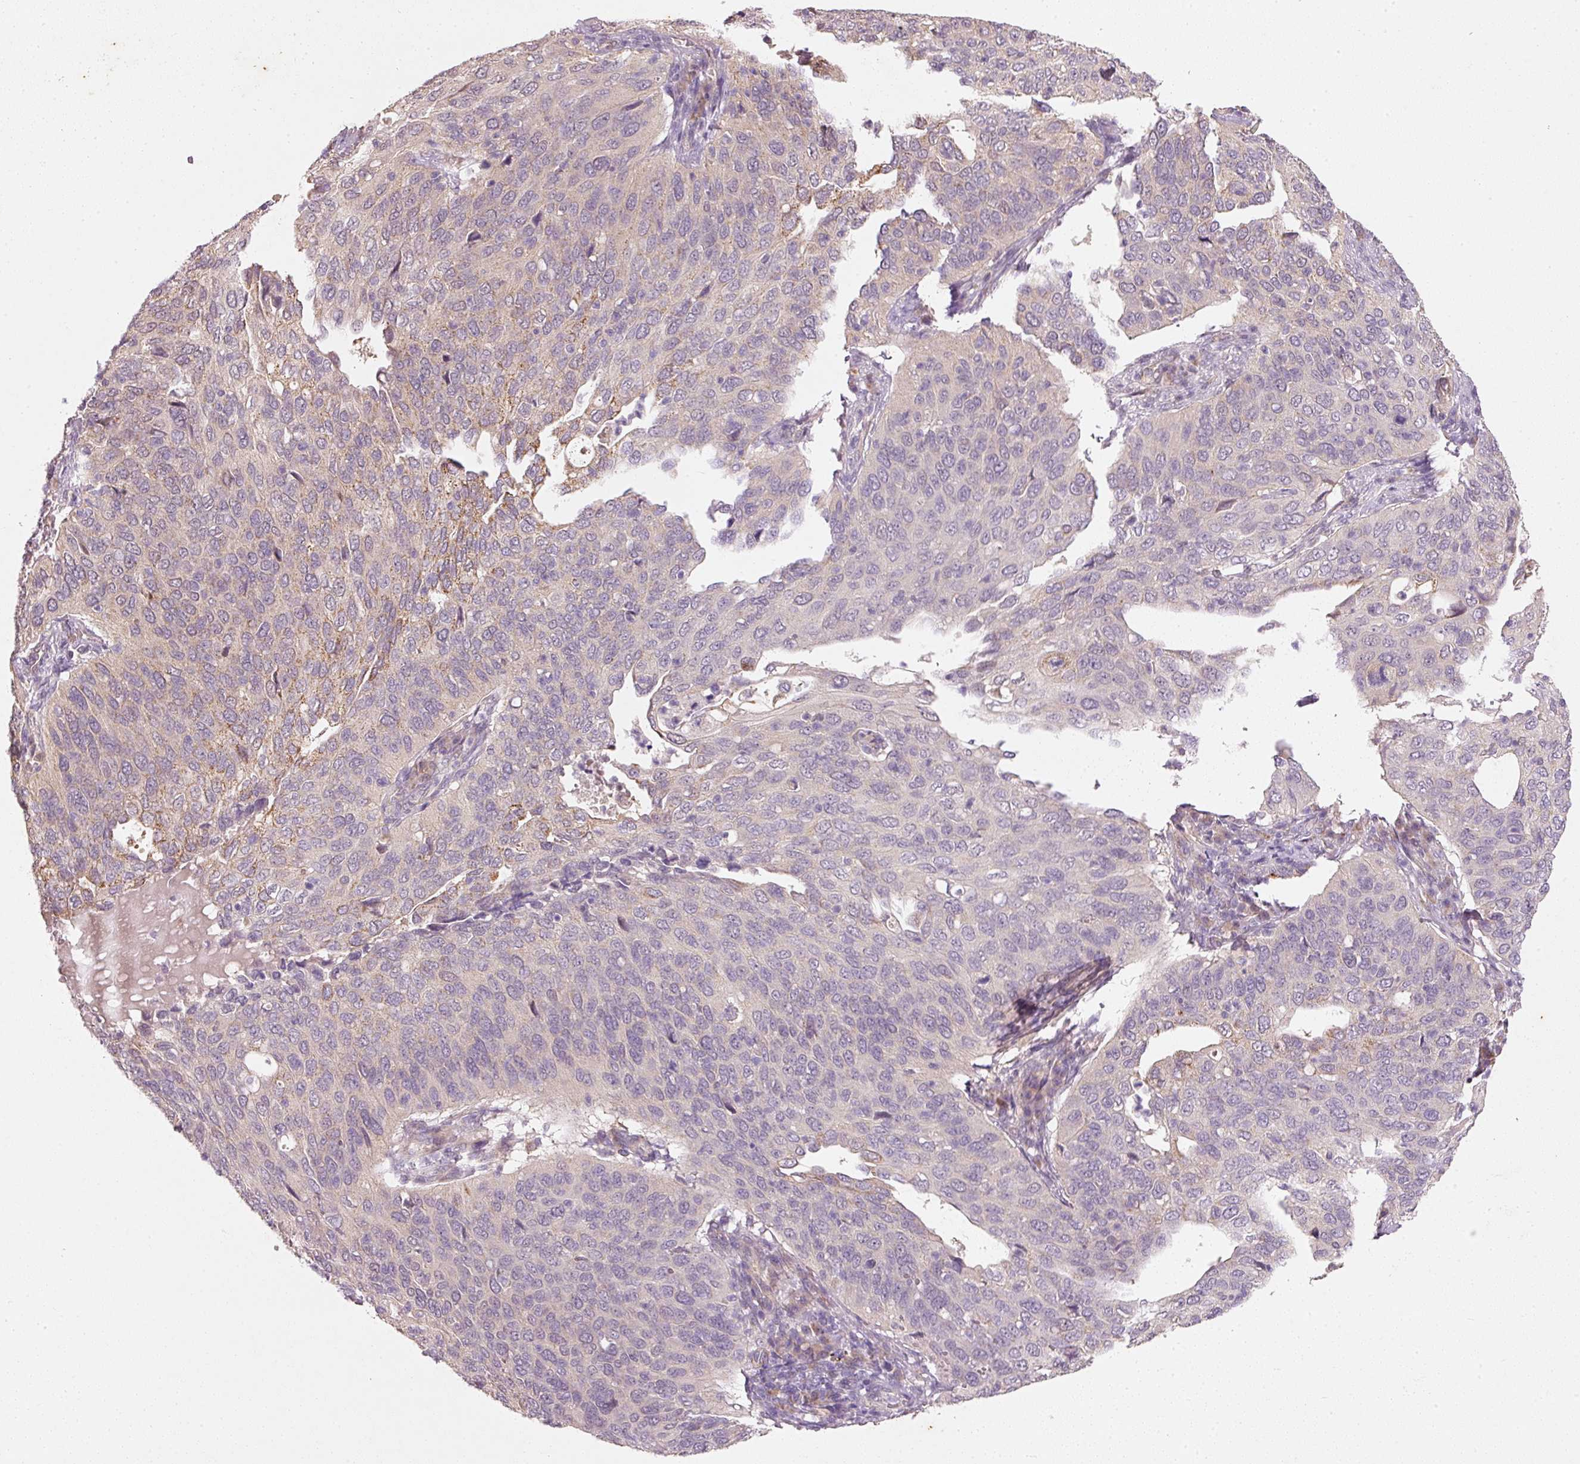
{"staining": {"intensity": "moderate", "quantity": "<25%", "location": "cytoplasmic/membranous"}, "tissue": "cervical cancer", "cell_type": "Tumor cells", "image_type": "cancer", "snomed": [{"axis": "morphology", "description": "Squamous cell carcinoma, NOS"}, {"axis": "topography", "description": "Cervix"}], "caption": "There is low levels of moderate cytoplasmic/membranous expression in tumor cells of cervical cancer, as demonstrated by immunohistochemical staining (brown color).", "gene": "RGL2", "patient": {"sex": "female", "age": 36}}